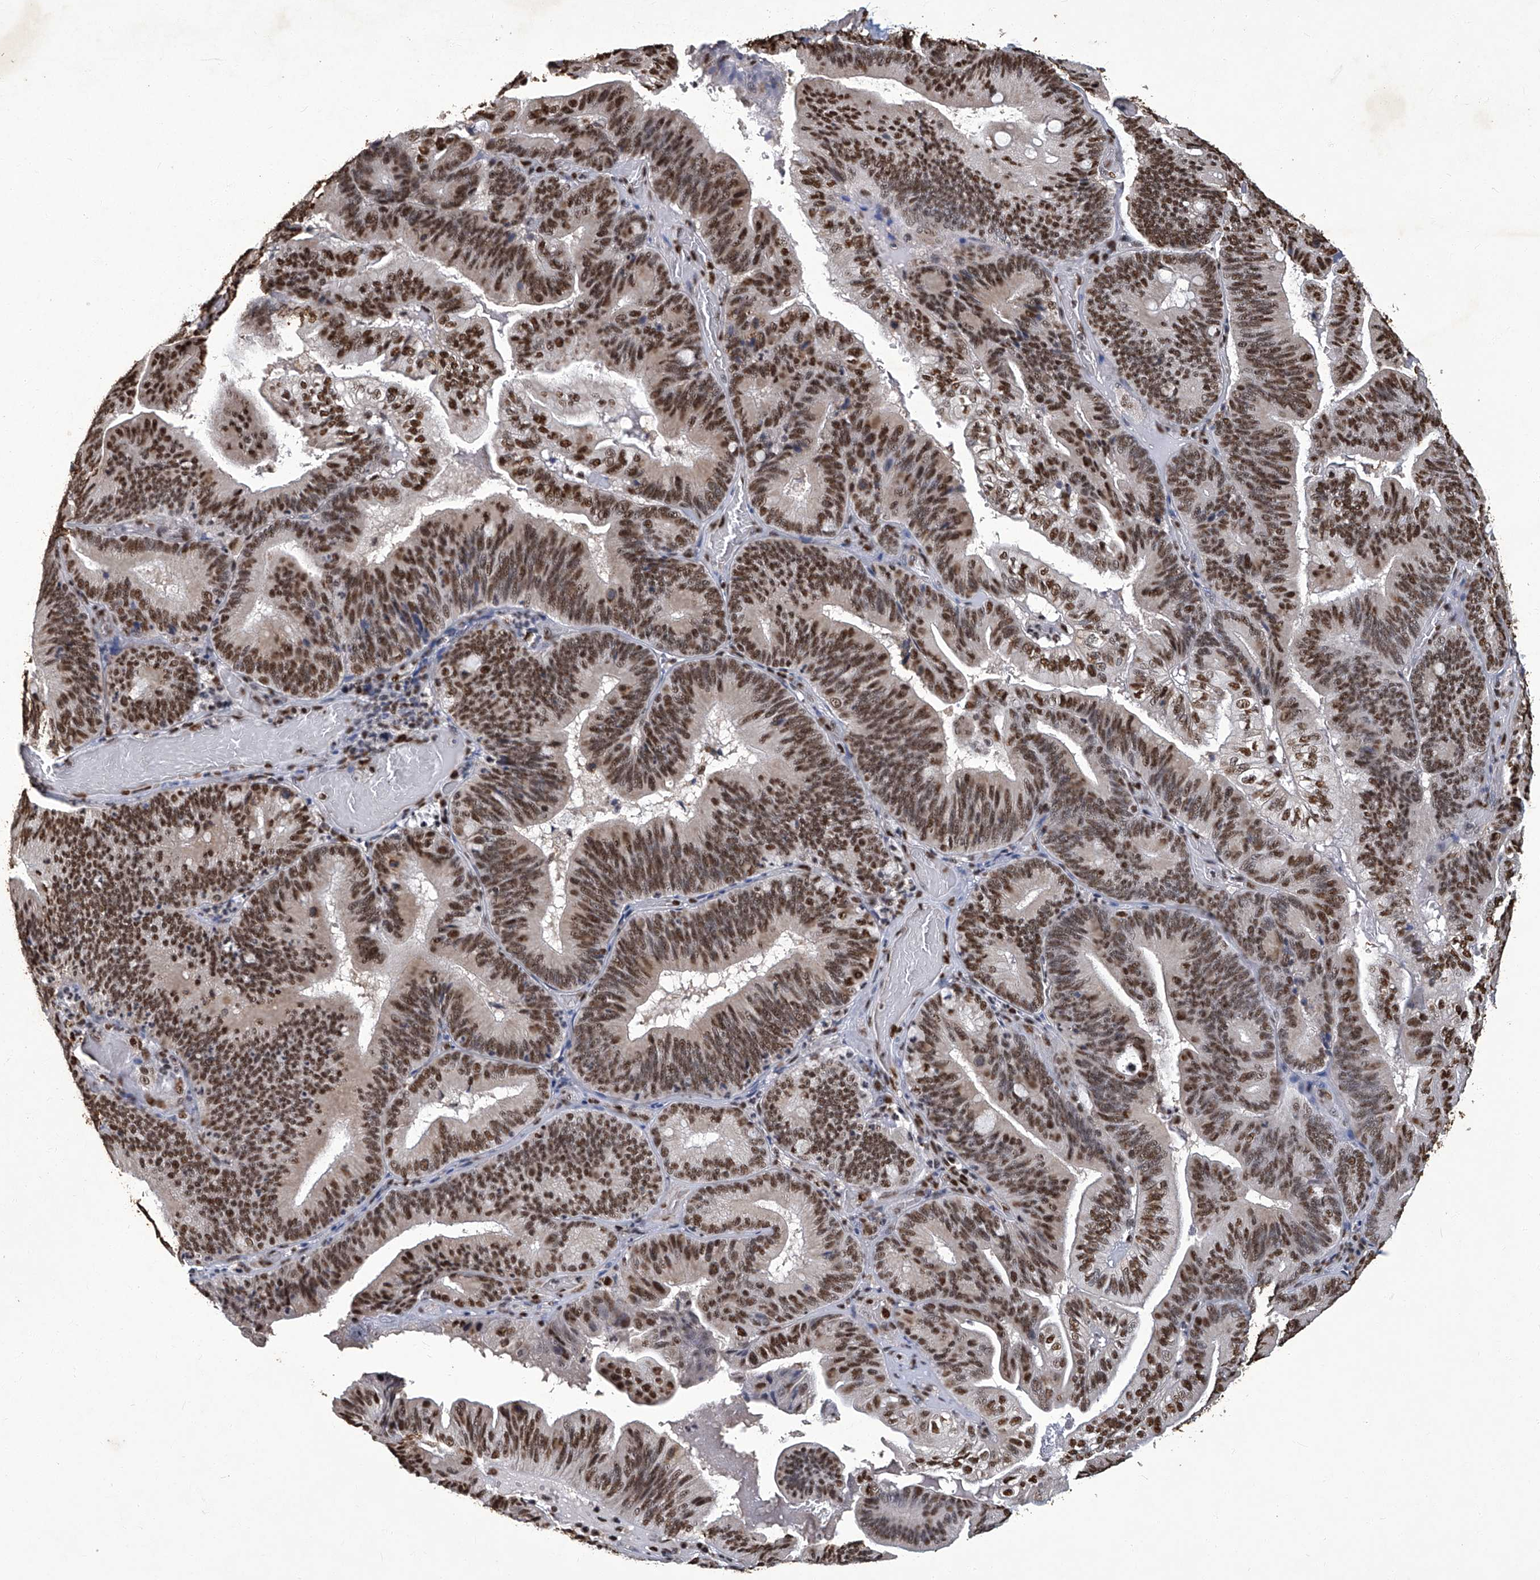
{"staining": {"intensity": "strong", "quantity": ">75%", "location": "nuclear"}, "tissue": "pancreatic cancer", "cell_type": "Tumor cells", "image_type": "cancer", "snomed": [{"axis": "morphology", "description": "Adenocarcinoma, NOS"}, {"axis": "topography", "description": "Pancreas"}], "caption": "Pancreatic cancer (adenocarcinoma) stained with a protein marker exhibits strong staining in tumor cells.", "gene": "HBP1", "patient": {"sex": "male", "age": 82}}